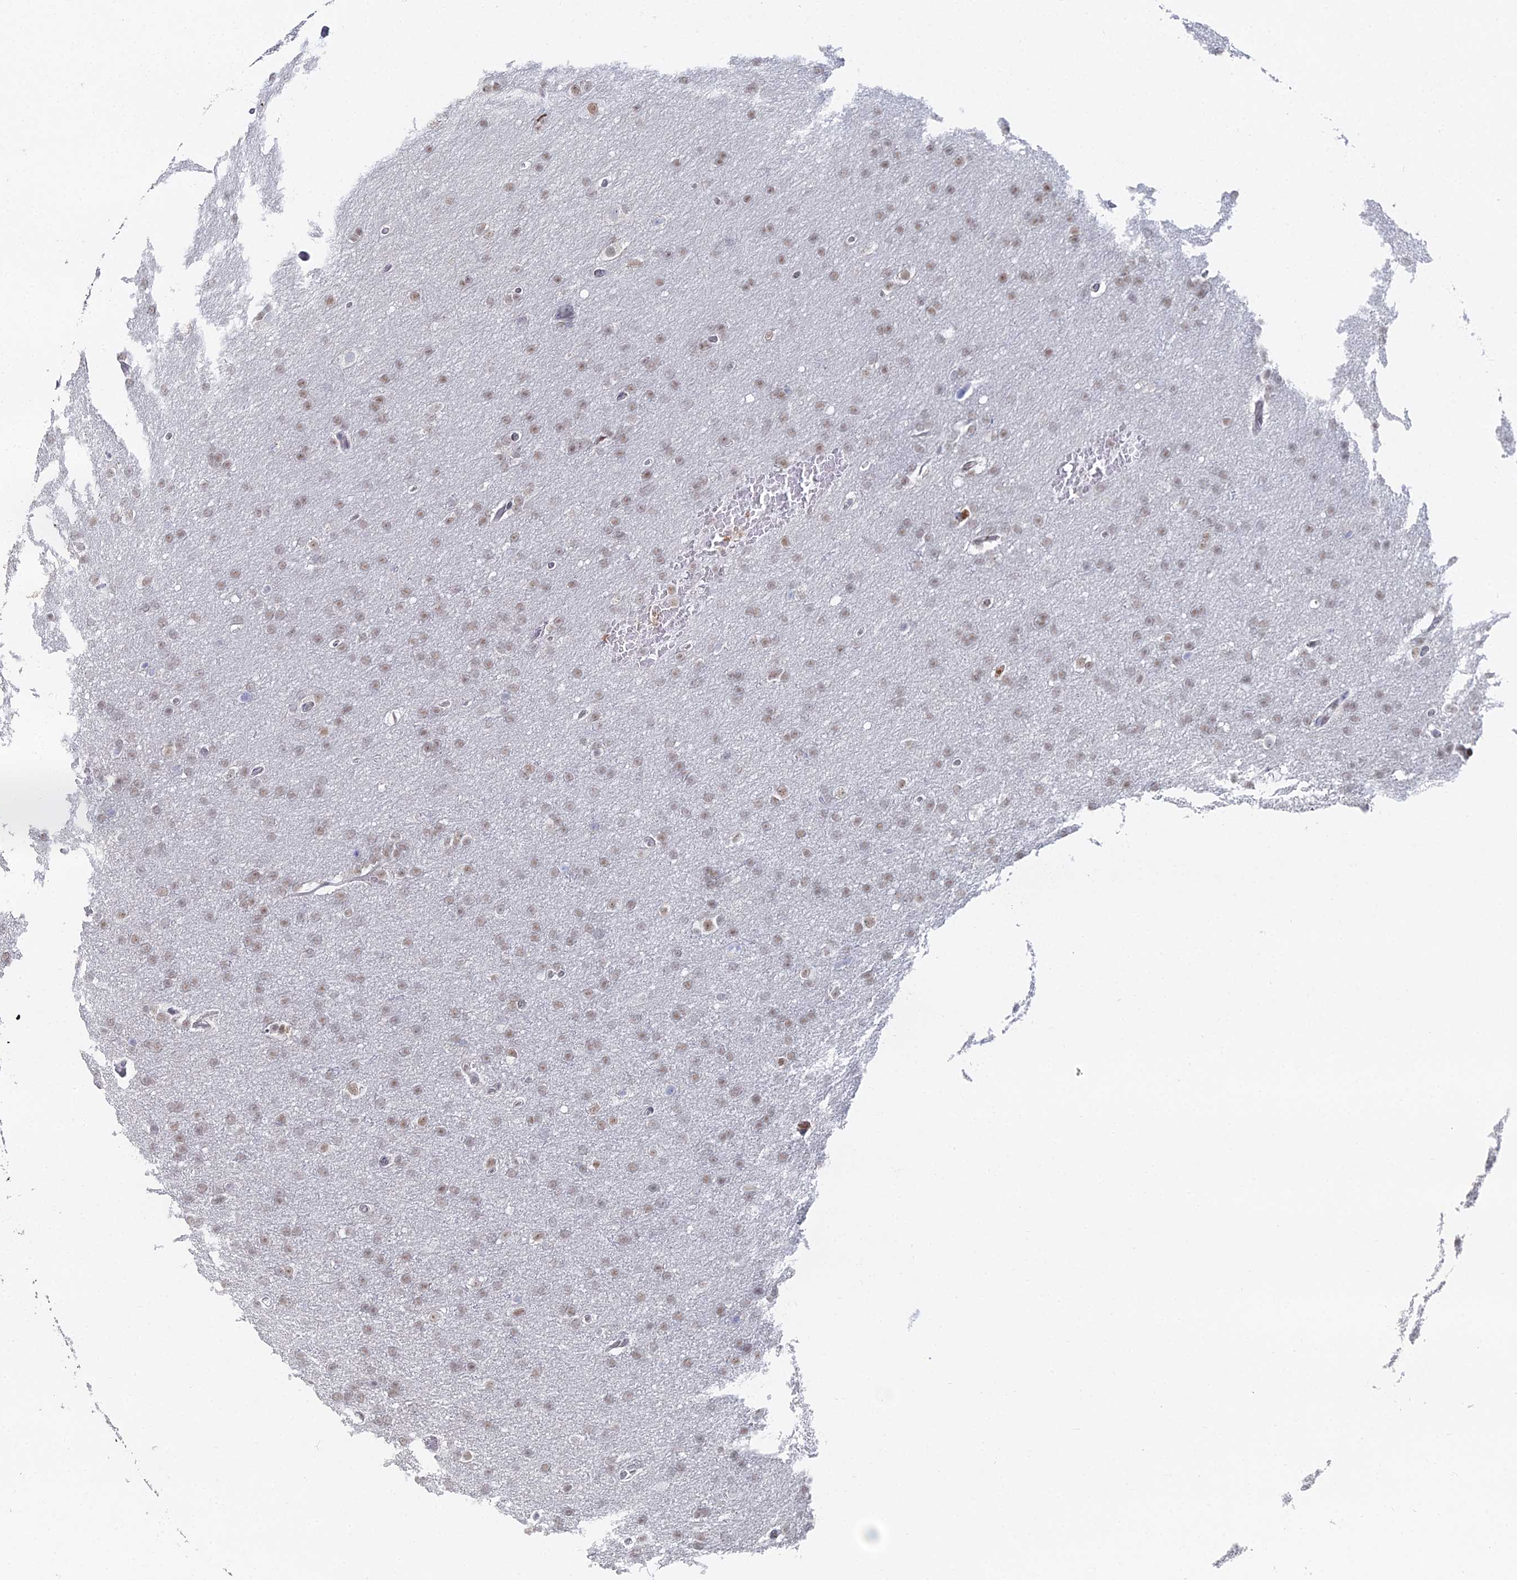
{"staining": {"intensity": "weak", "quantity": ">75%", "location": "nuclear"}, "tissue": "glioma", "cell_type": "Tumor cells", "image_type": "cancer", "snomed": [{"axis": "morphology", "description": "Glioma, malignant, High grade"}, {"axis": "topography", "description": "Cerebral cortex"}], "caption": "Brown immunohistochemical staining in glioma reveals weak nuclear expression in about >75% of tumor cells.", "gene": "GSC2", "patient": {"sex": "female", "age": 36}}